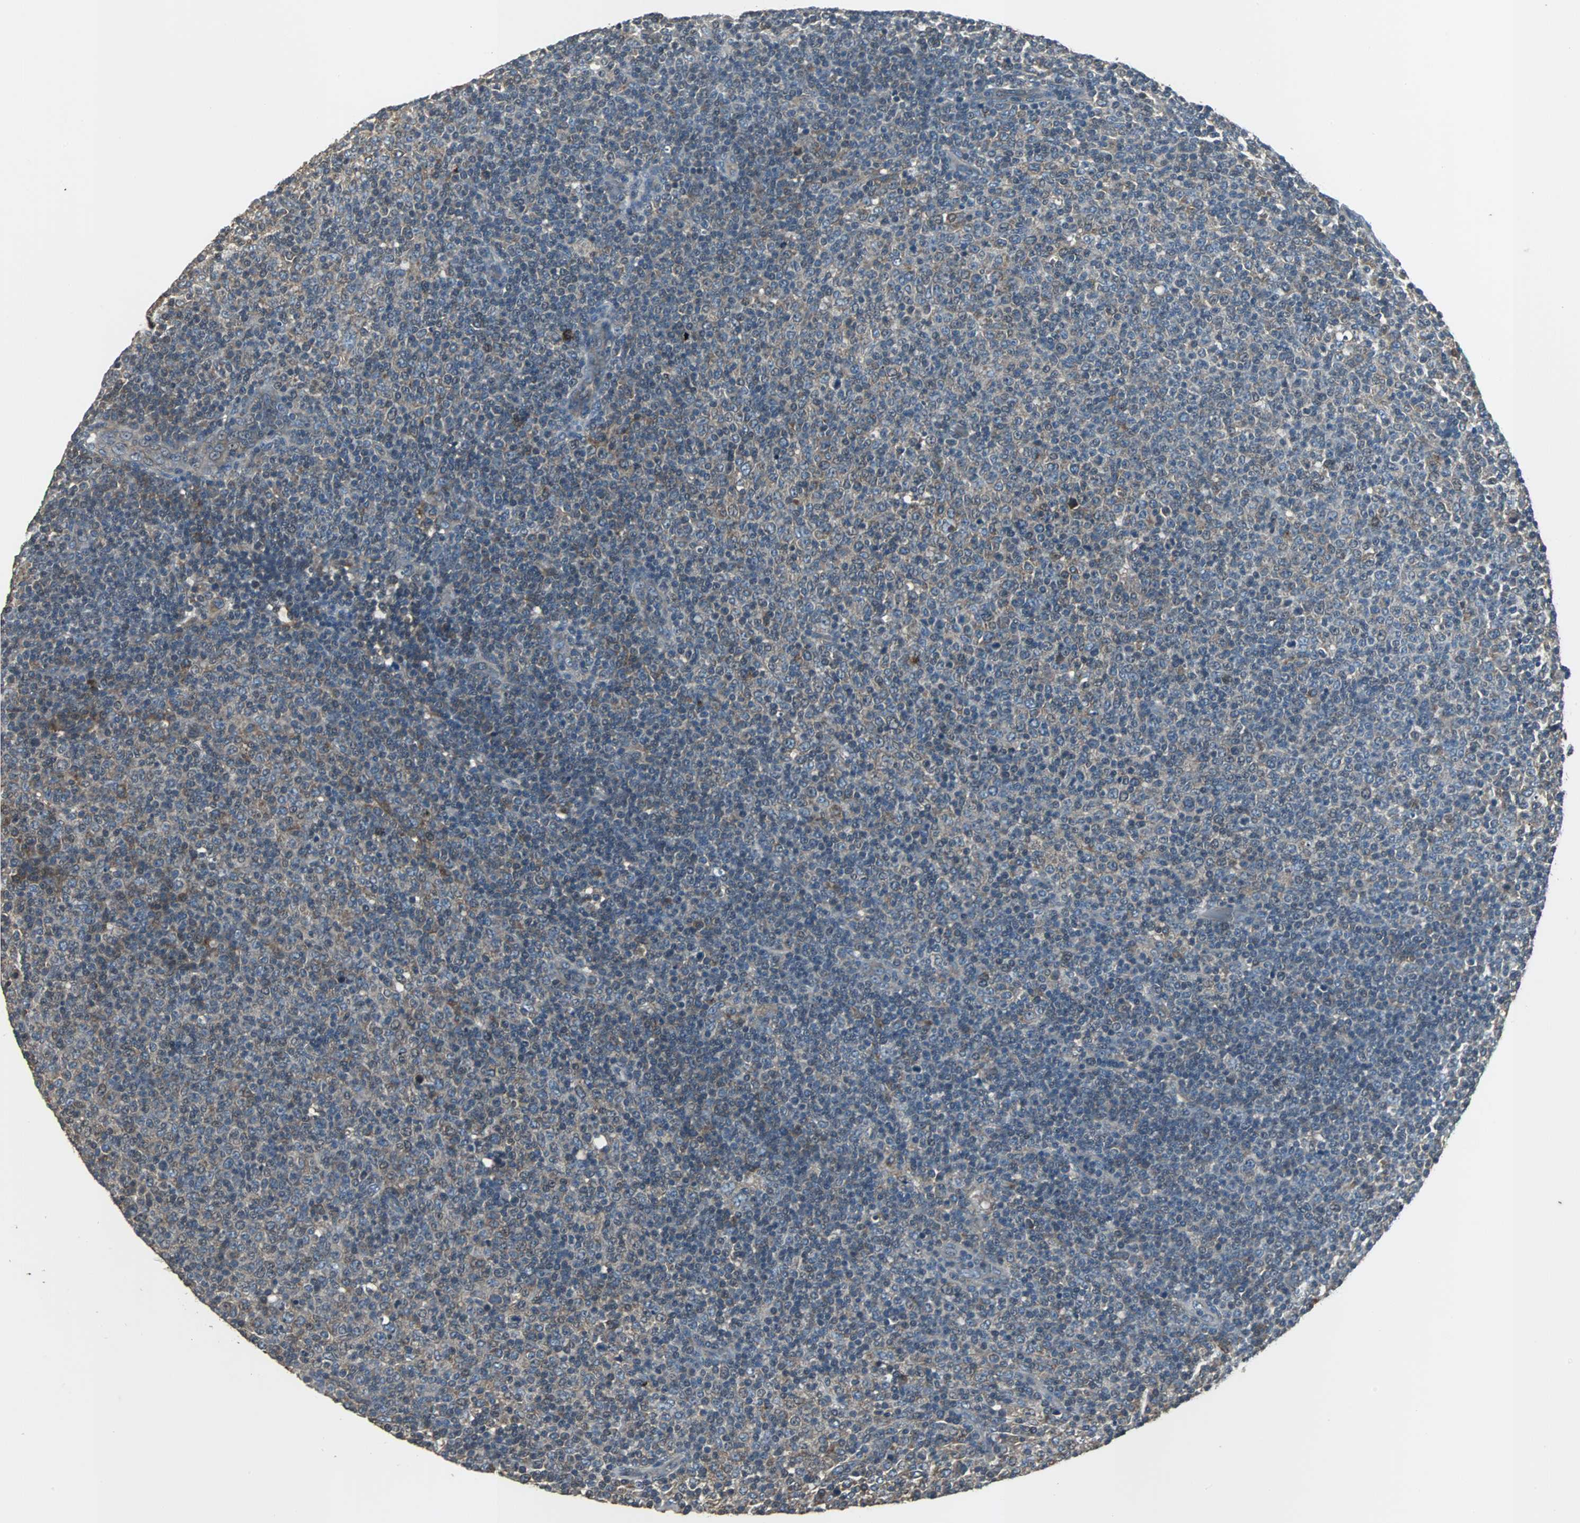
{"staining": {"intensity": "weak", "quantity": "25%-75%", "location": "cytoplasmic/membranous"}, "tissue": "lymphoma", "cell_type": "Tumor cells", "image_type": "cancer", "snomed": [{"axis": "morphology", "description": "Malignant lymphoma, non-Hodgkin's type, Low grade"}, {"axis": "topography", "description": "Lymph node"}], "caption": "Malignant lymphoma, non-Hodgkin's type (low-grade) was stained to show a protein in brown. There is low levels of weak cytoplasmic/membranous expression in about 25%-75% of tumor cells. (DAB (3,3'-diaminobenzidine) IHC with brightfield microscopy, high magnification).", "gene": "SOS1", "patient": {"sex": "male", "age": 70}}